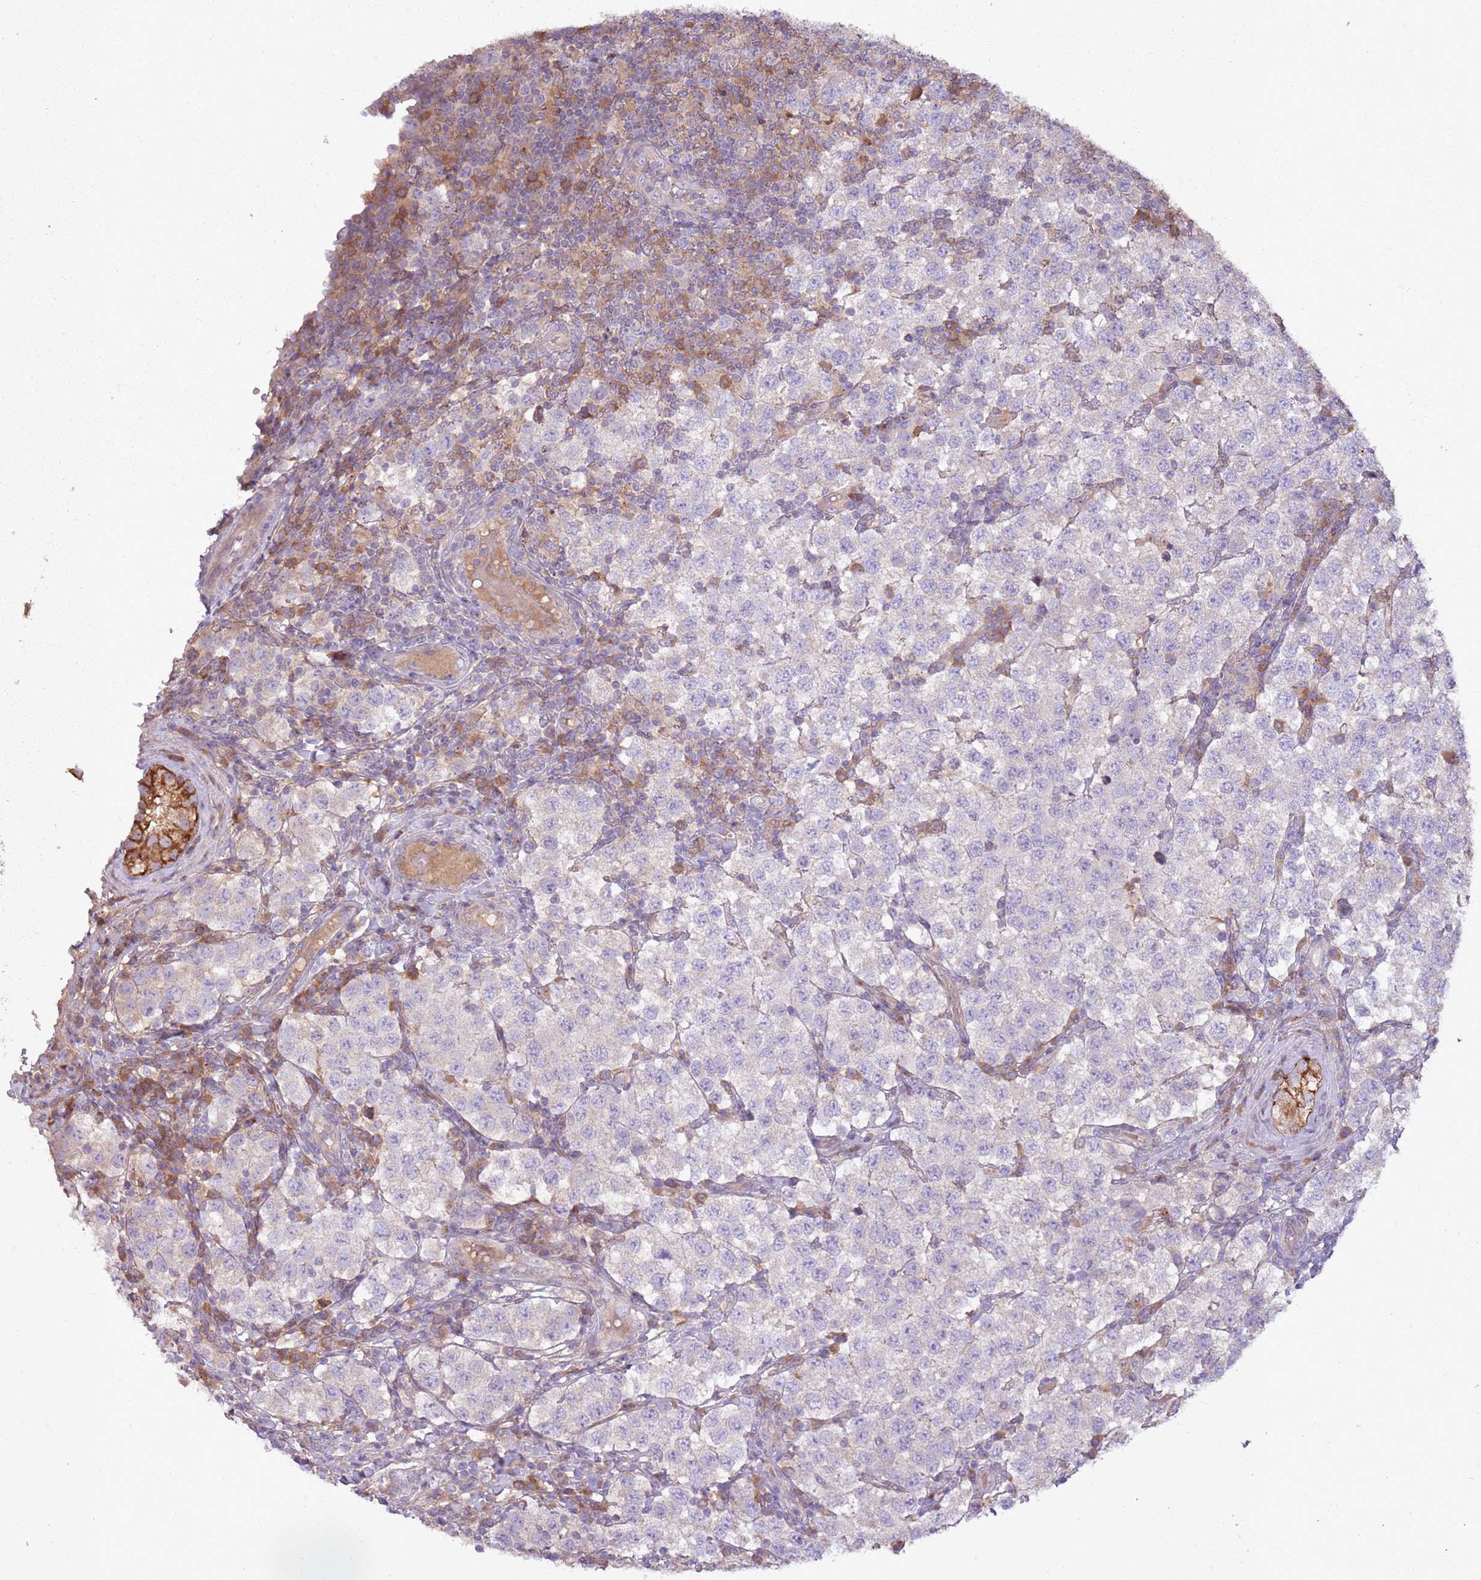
{"staining": {"intensity": "negative", "quantity": "none", "location": "none"}, "tissue": "testis cancer", "cell_type": "Tumor cells", "image_type": "cancer", "snomed": [{"axis": "morphology", "description": "Seminoma, NOS"}, {"axis": "topography", "description": "Testis"}], "caption": "This is an immunohistochemistry photomicrograph of testis cancer. There is no staining in tumor cells.", "gene": "ANKRD24", "patient": {"sex": "male", "age": 34}}